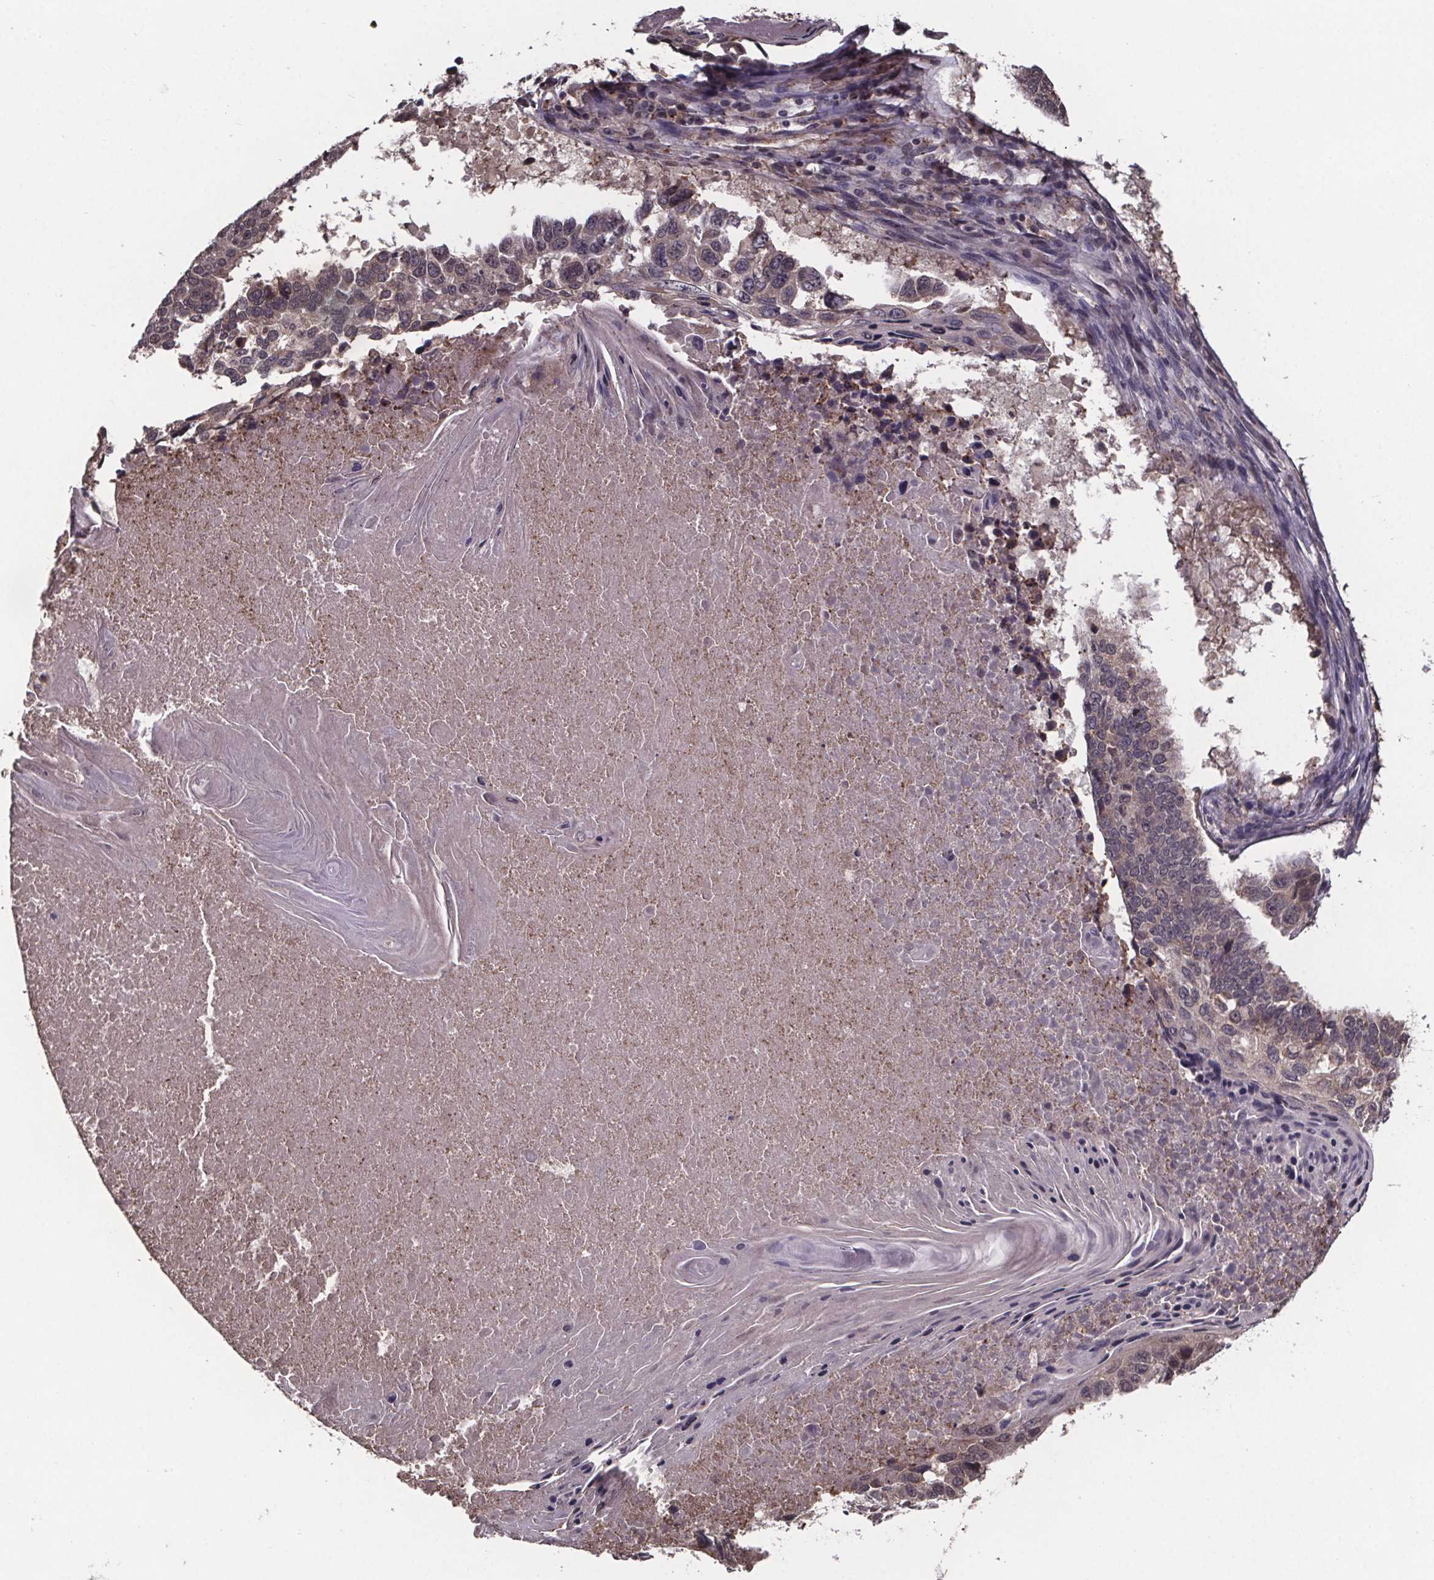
{"staining": {"intensity": "weak", "quantity": ">75%", "location": "cytoplasmic/membranous"}, "tissue": "lung cancer", "cell_type": "Tumor cells", "image_type": "cancer", "snomed": [{"axis": "morphology", "description": "Squamous cell carcinoma, NOS"}, {"axis": "topography", "description": "Lung"}], "caption": "Immunohistochemistry (IHC) micrograph of human squamous cell carcinoma (lung) stained for a protein (brown), which exhibits low levels of weak cytoplasmic/membranous expression in approximately >75% of tumor cells.", "gene": "SAT1", "patient": {"sex": "male", "age": 73}}